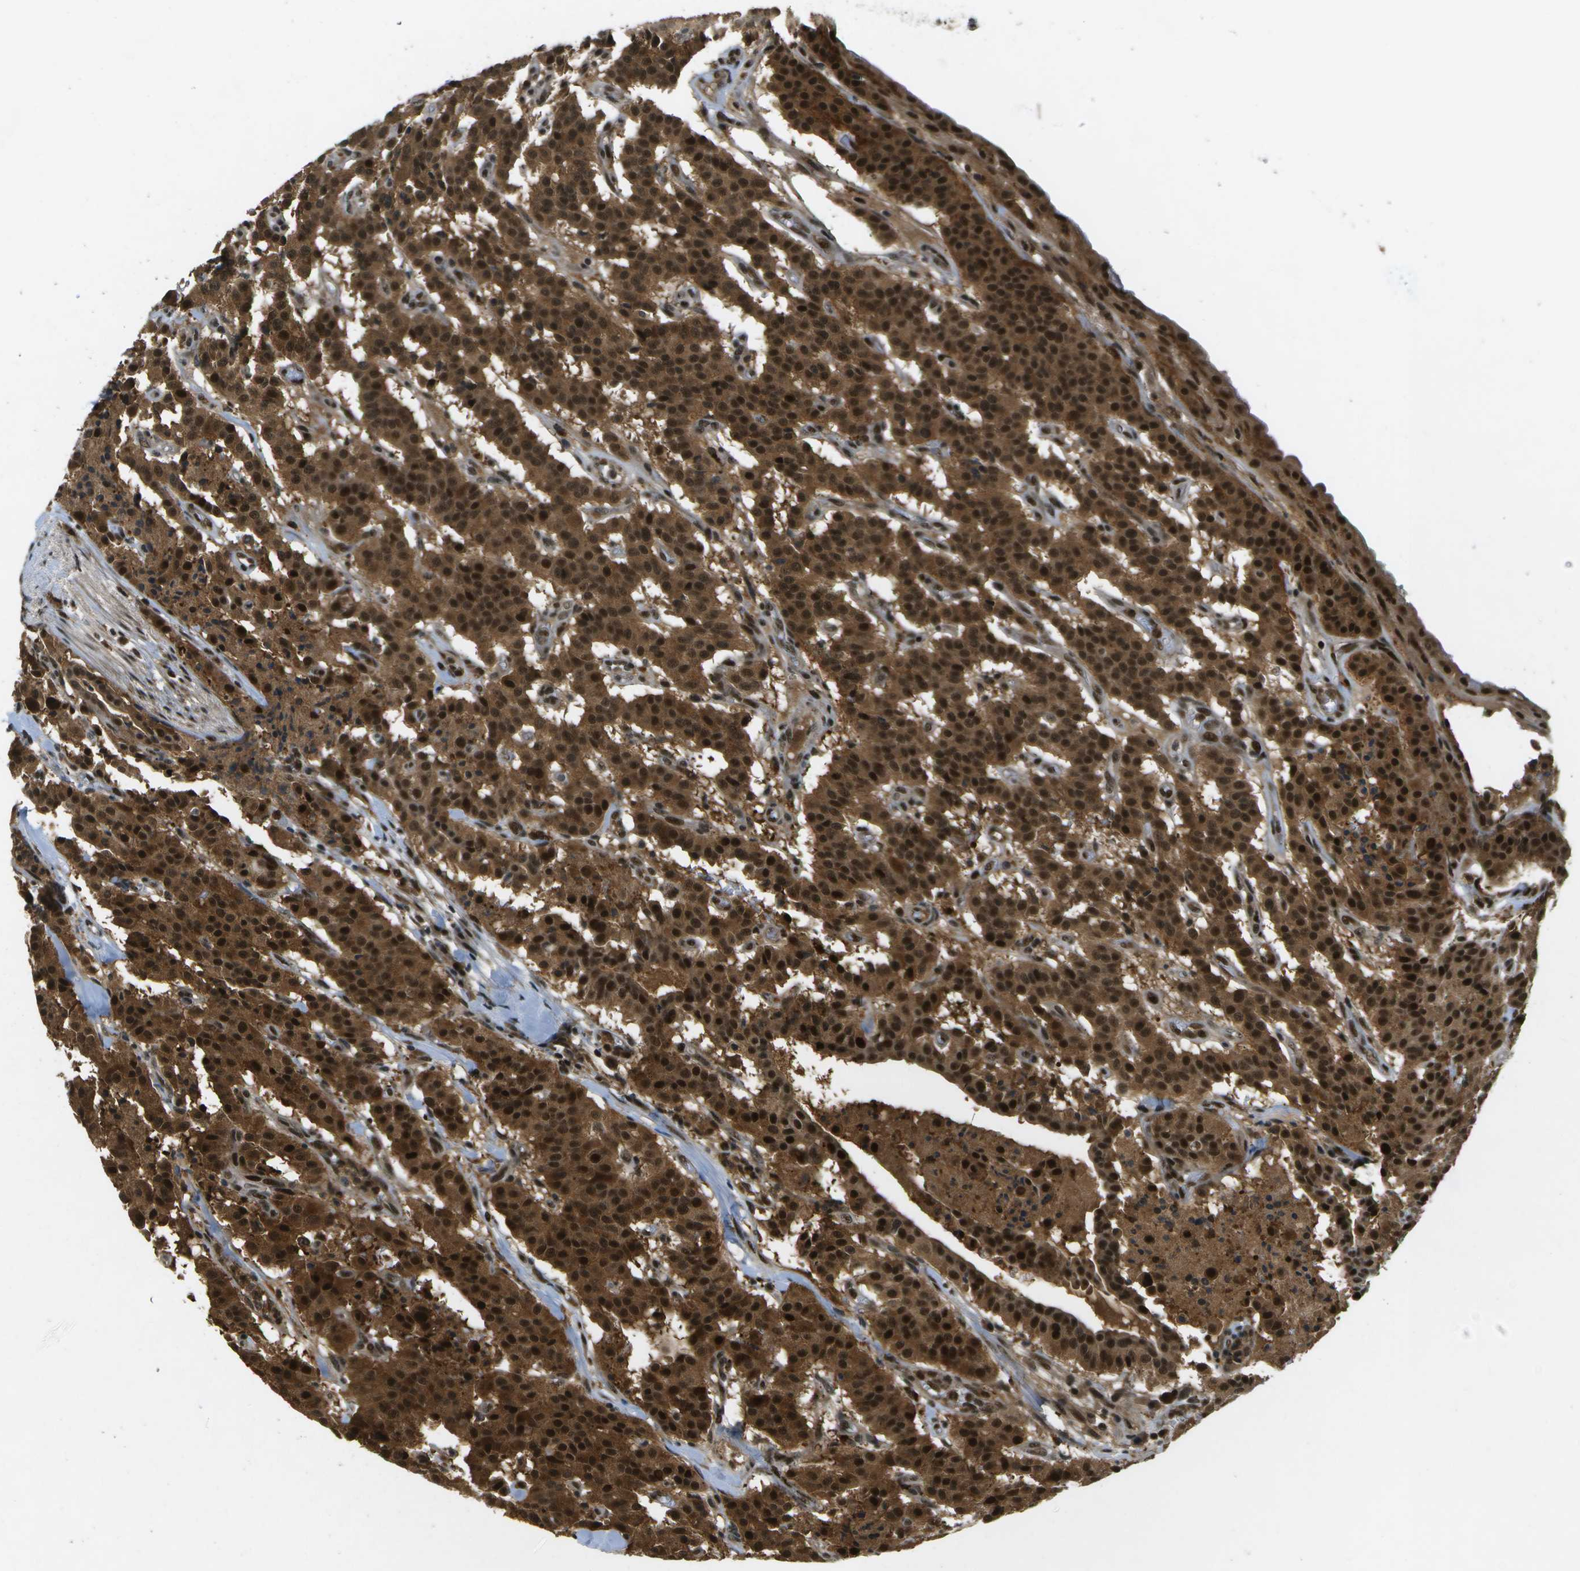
{"staining": {"intensity": "strong", "quantity": ">75%", "location": "cytoplasmic/membranous,nuclear"}, "tissue": "carcinoid", "cell_type": "Tumor cells", "image_type": "cancer", "snomed": [{"axis": "morphology", "description": "Carcinoid, malignant, NOS"}, {"axis": "topography", "description": "Lung"}], "caption": "An IHC photomicrograph of neoplastic tissue is shown. Protein staining in brown shows strong cytoplasmic/membranous and nuclear positivity in carcinoid (malignant) within tumor cells. (Brightfield microscopy of DAB IHC at high magnification).", "gene": "GANC", "patient": {"sex": "male", "age": 30}}